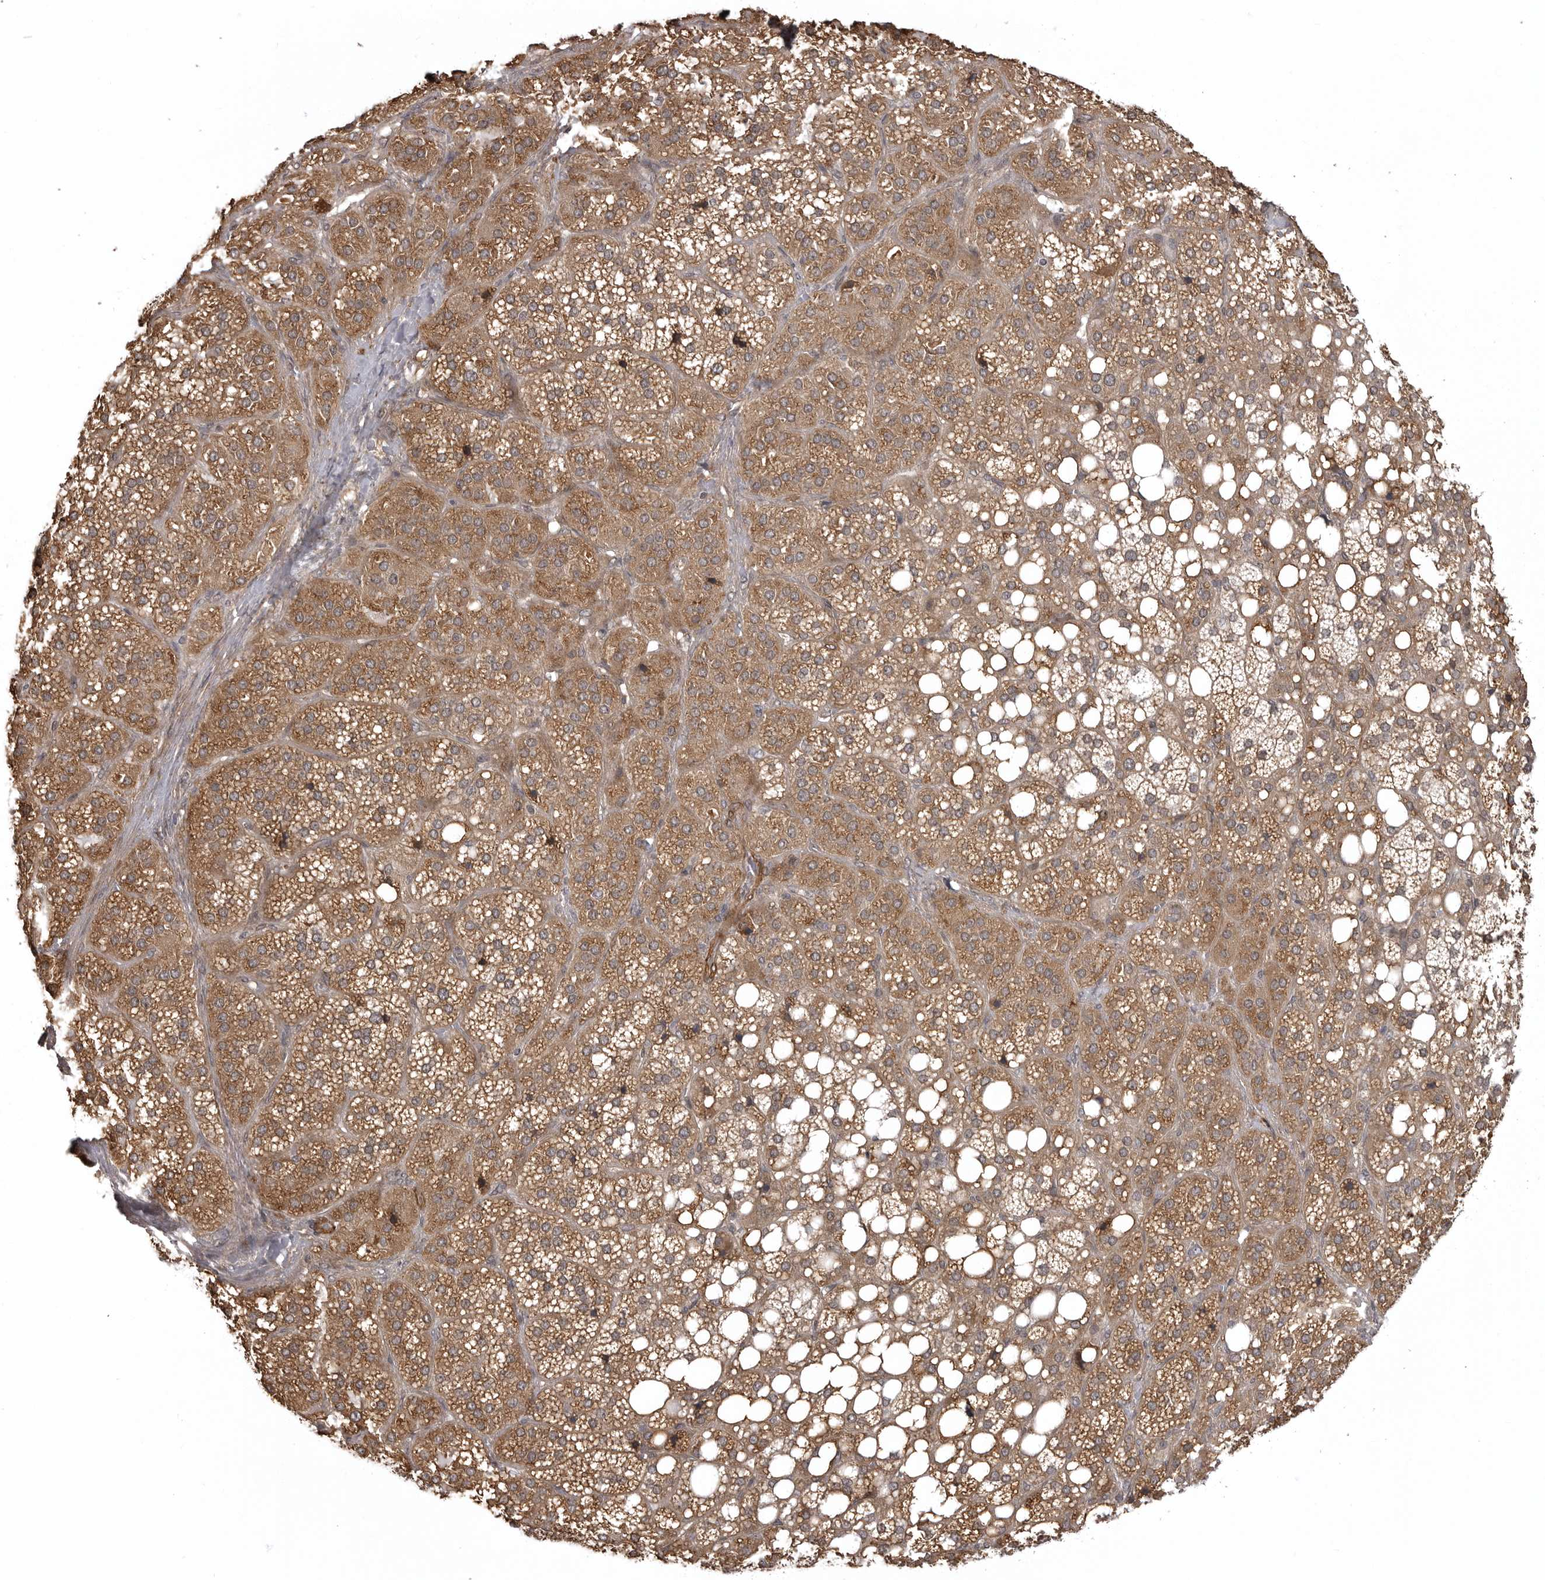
{"staining": {"intensity": "moderate", "quantity": ">75%", "location": "cytoplasmic/membranous"}, "tissue": "adrenal gland", "cell_type": "Glandular cells", "image_type": "normal", "snomed": [{"axis": "morphology", "description": "Normal tissue, NOS"}, {"axis": "topography", "description": "Adrenal gland"}], "caption": "This photomicrograph reveals unremarkable adrenal gland stained with immunohistochemistry to label a protein in brown. The cytoplasmic/membranous of glandular cells show moderate positivity for the protein. Nuclei are counter-stained blue.", "gene": "SNX16", "patient": {"sex": "female", "age": 59}}